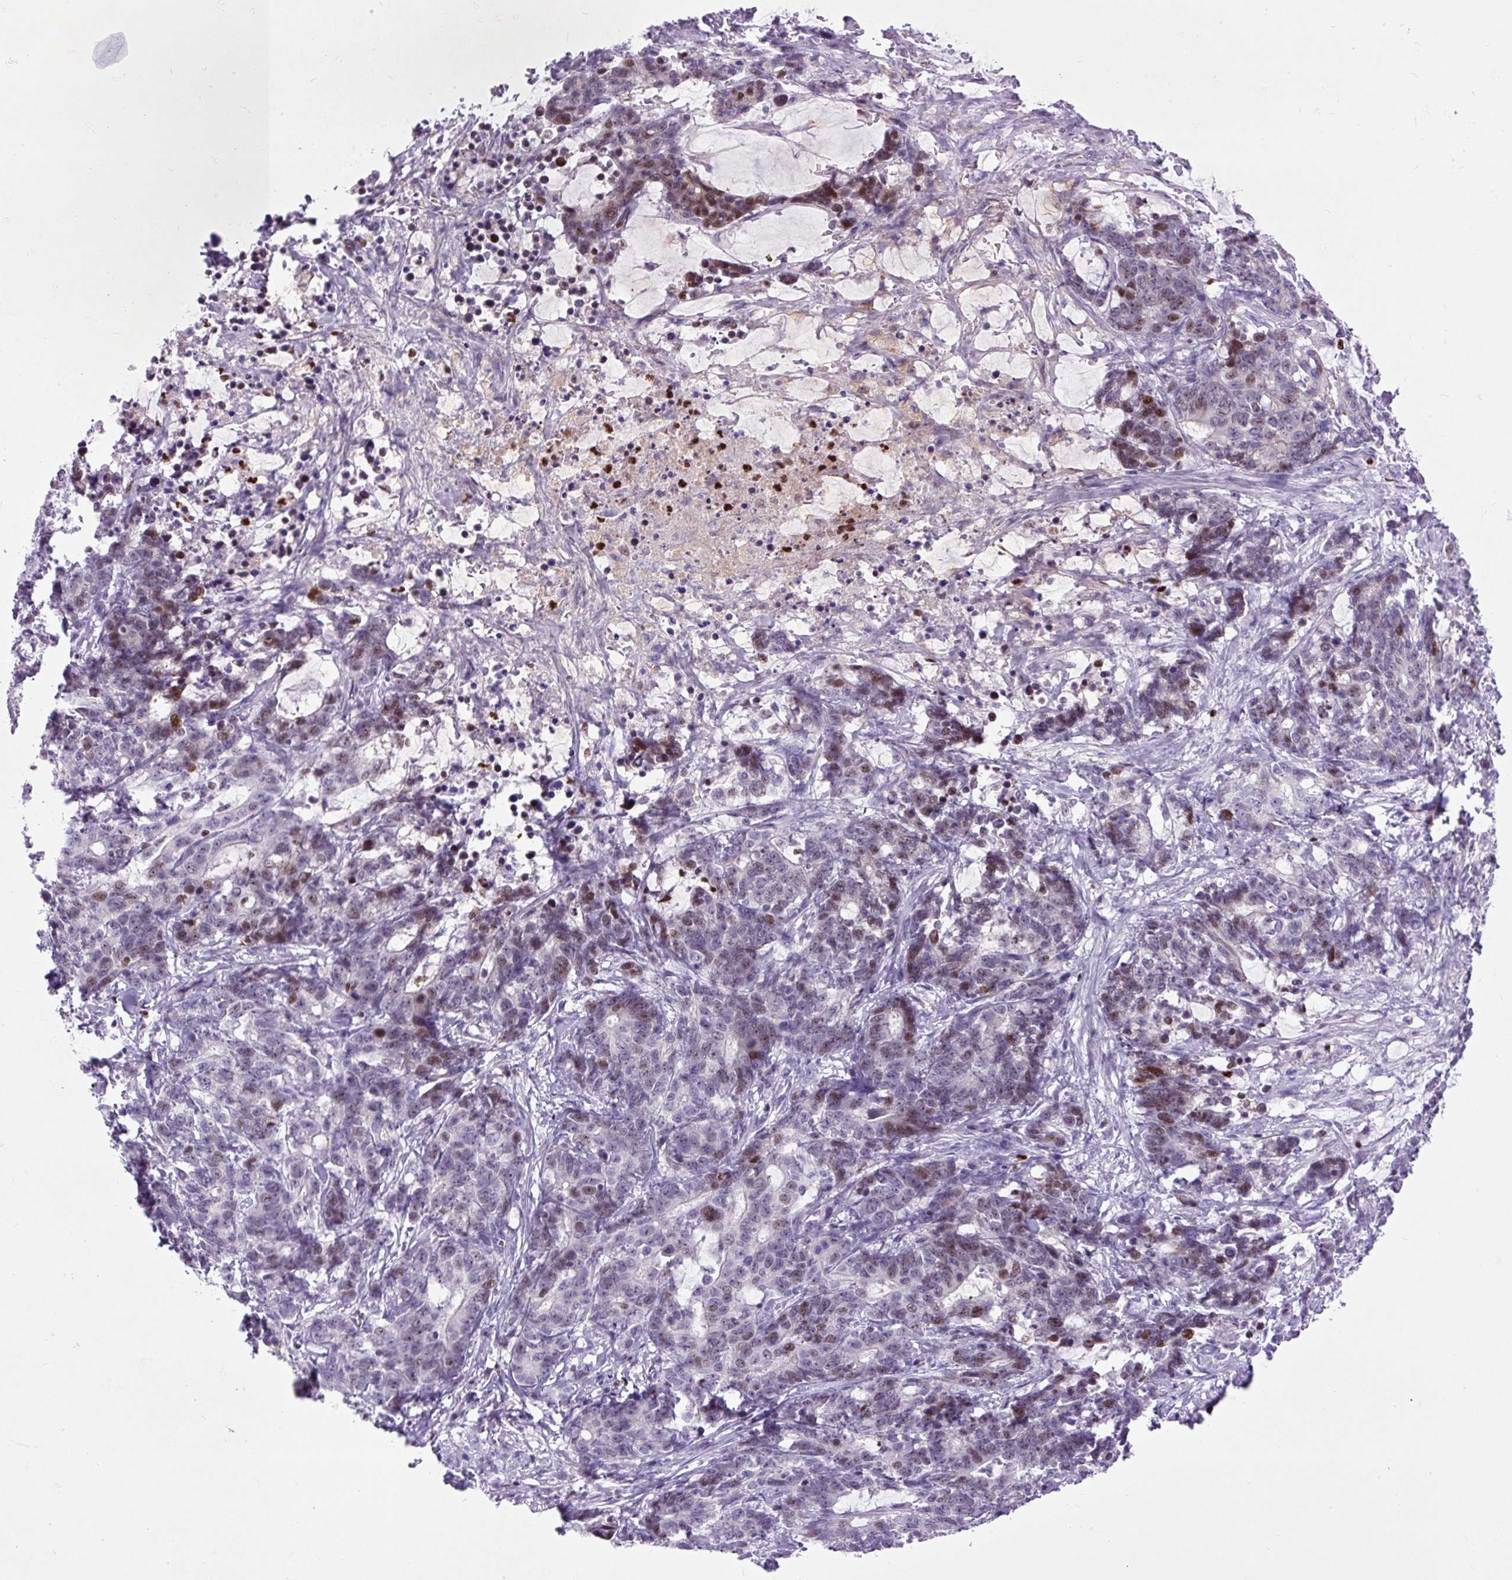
{"staining": {"intensity": "moderate", "quantity": "<25%", "location": "nuclear"}, "tissue": "stomach cancer", "cell_type": "Tumor cells", "image_type": "cancer", "snomed": [{"axis": "morphology", "description": "Normal tissue, NOS"}, {"axis": "morphology", "description": "Adenocarcinoma, NOS"}, {"axis": "topography", "description": "Stomach"}], "caption": "Human stomach cancer stained with a protein marker displays moderate staining in tumor cells.", "gene": "SPC24", "patient": {"sex": "female", "age": 64}}